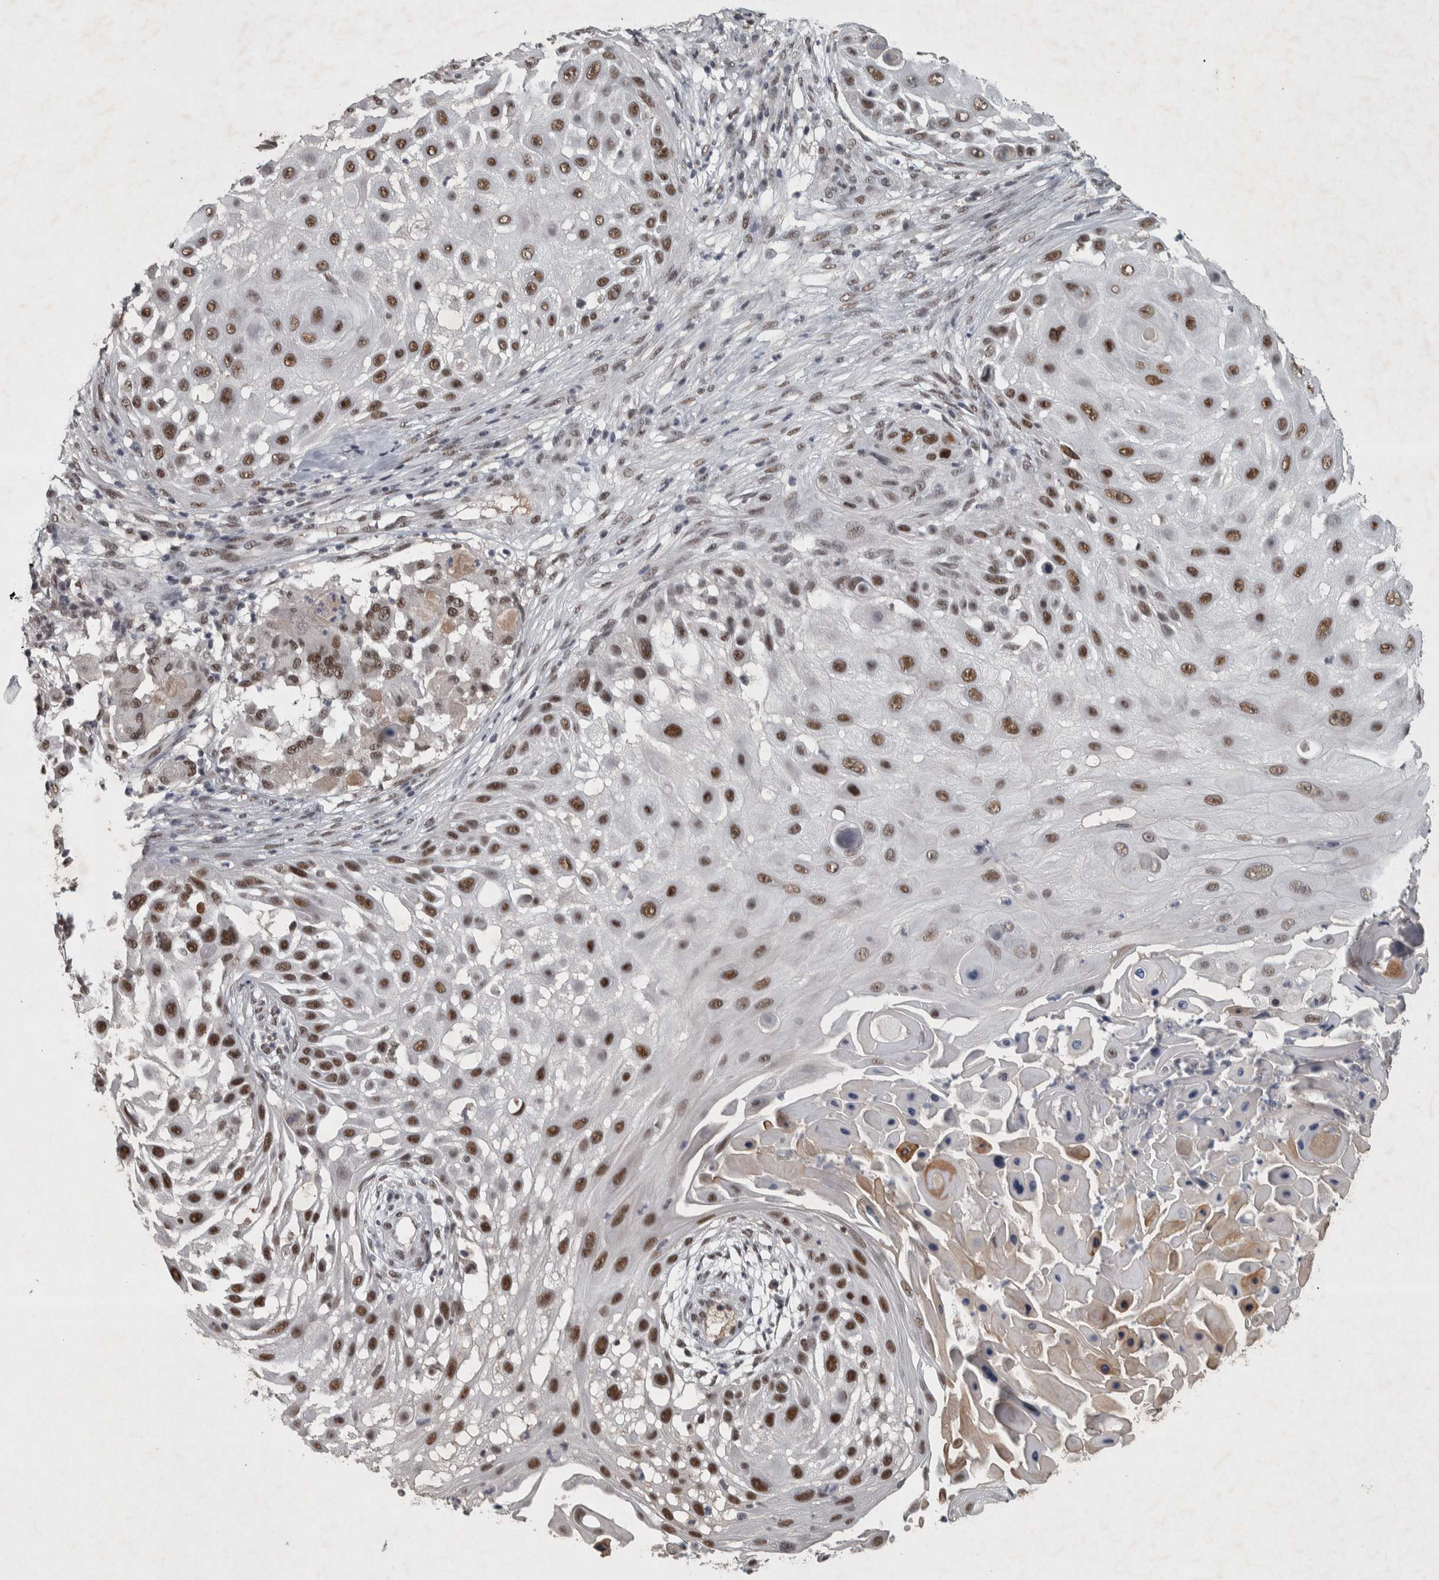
{"staining": {"intensity": "strong", "quantity": ">75%", "location": "nuclear"}, "tissue": "skin cancer", "cell_type": "Tumor cells", "image_type": "cancer", "snomed": [{"axis": "morphology", "description": "Squamous cell carcinoma, NOS"}, {"axis": "topography", "description": "Skin"}], "caption": "A brown stain labels strong nuclear expression of a protein in skin cancer (squamous cell carcinoma) tumor cells. Immunohistochemistry (ihc) stains the protein in brown and the nuclei are stained blue.", "gene": "DDX42", "patient": {"sex": "female", "age": 44}}